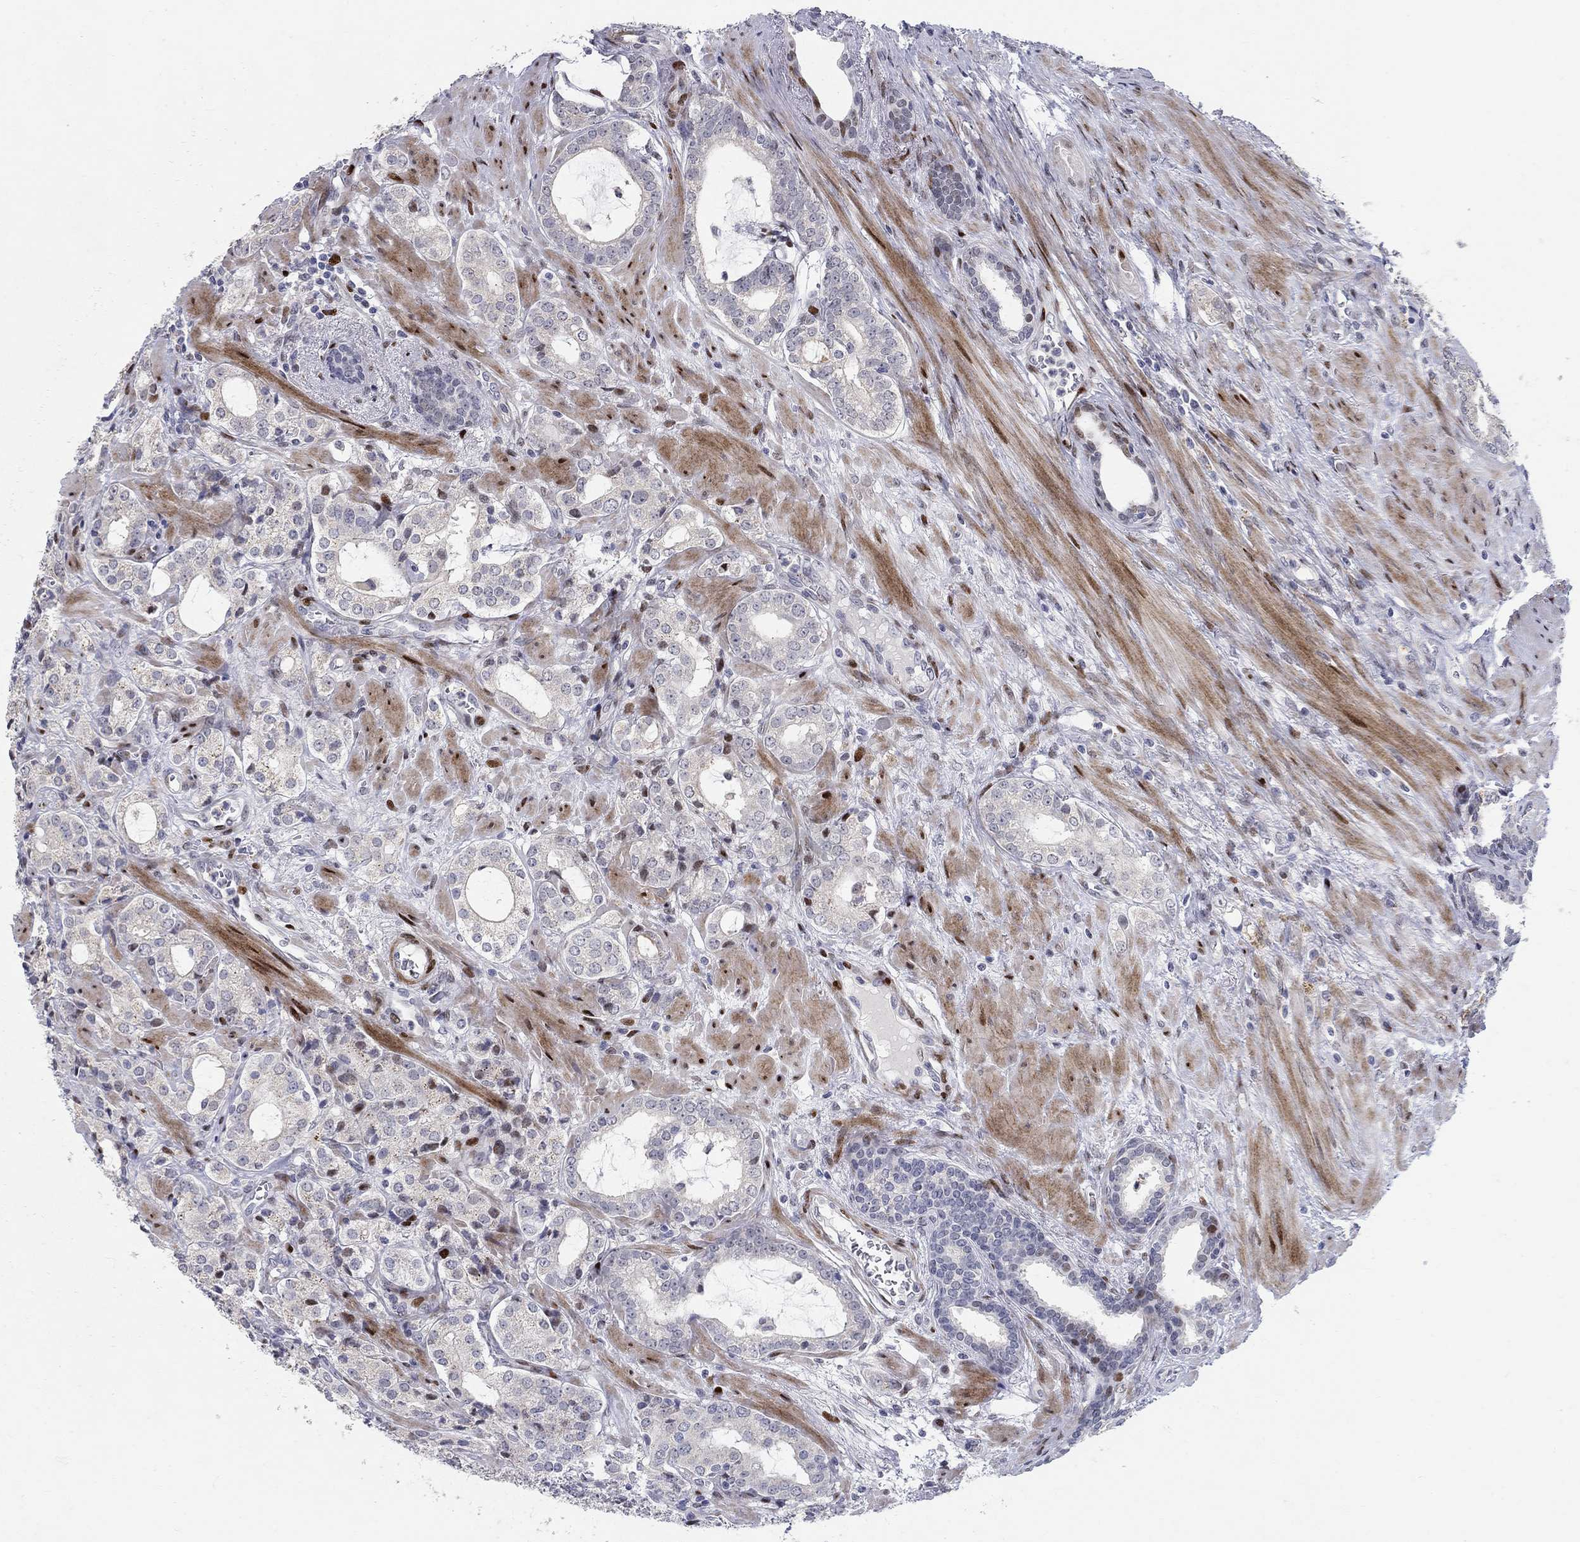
{"staining": {"intensity": "moderate", "quantity": "<25%", "location": "nuclear"}, "tissue": "prostate cancer", "cell_type": "Tumor cells", "image_type": "cancer", "snomed": [{"axis": "morphology", "description": "Adenocarcinoma, NOS"}, {"axis": "topography", "description": "Prostate"}], "caption": "Immunohistochemistry (IHC) staining of adenocarcinoma (prostate), which shows low levels of moderate nuclear expression in about <25% of tumor cells indicating moderate nuclear protein expression. The staining was performed using DAB (brown) for protein detection and nuclei were counterstained in hematoxylin (blue).", "gene": "RAPGEF5", "patient": {"sex": "male", "age": 66}}